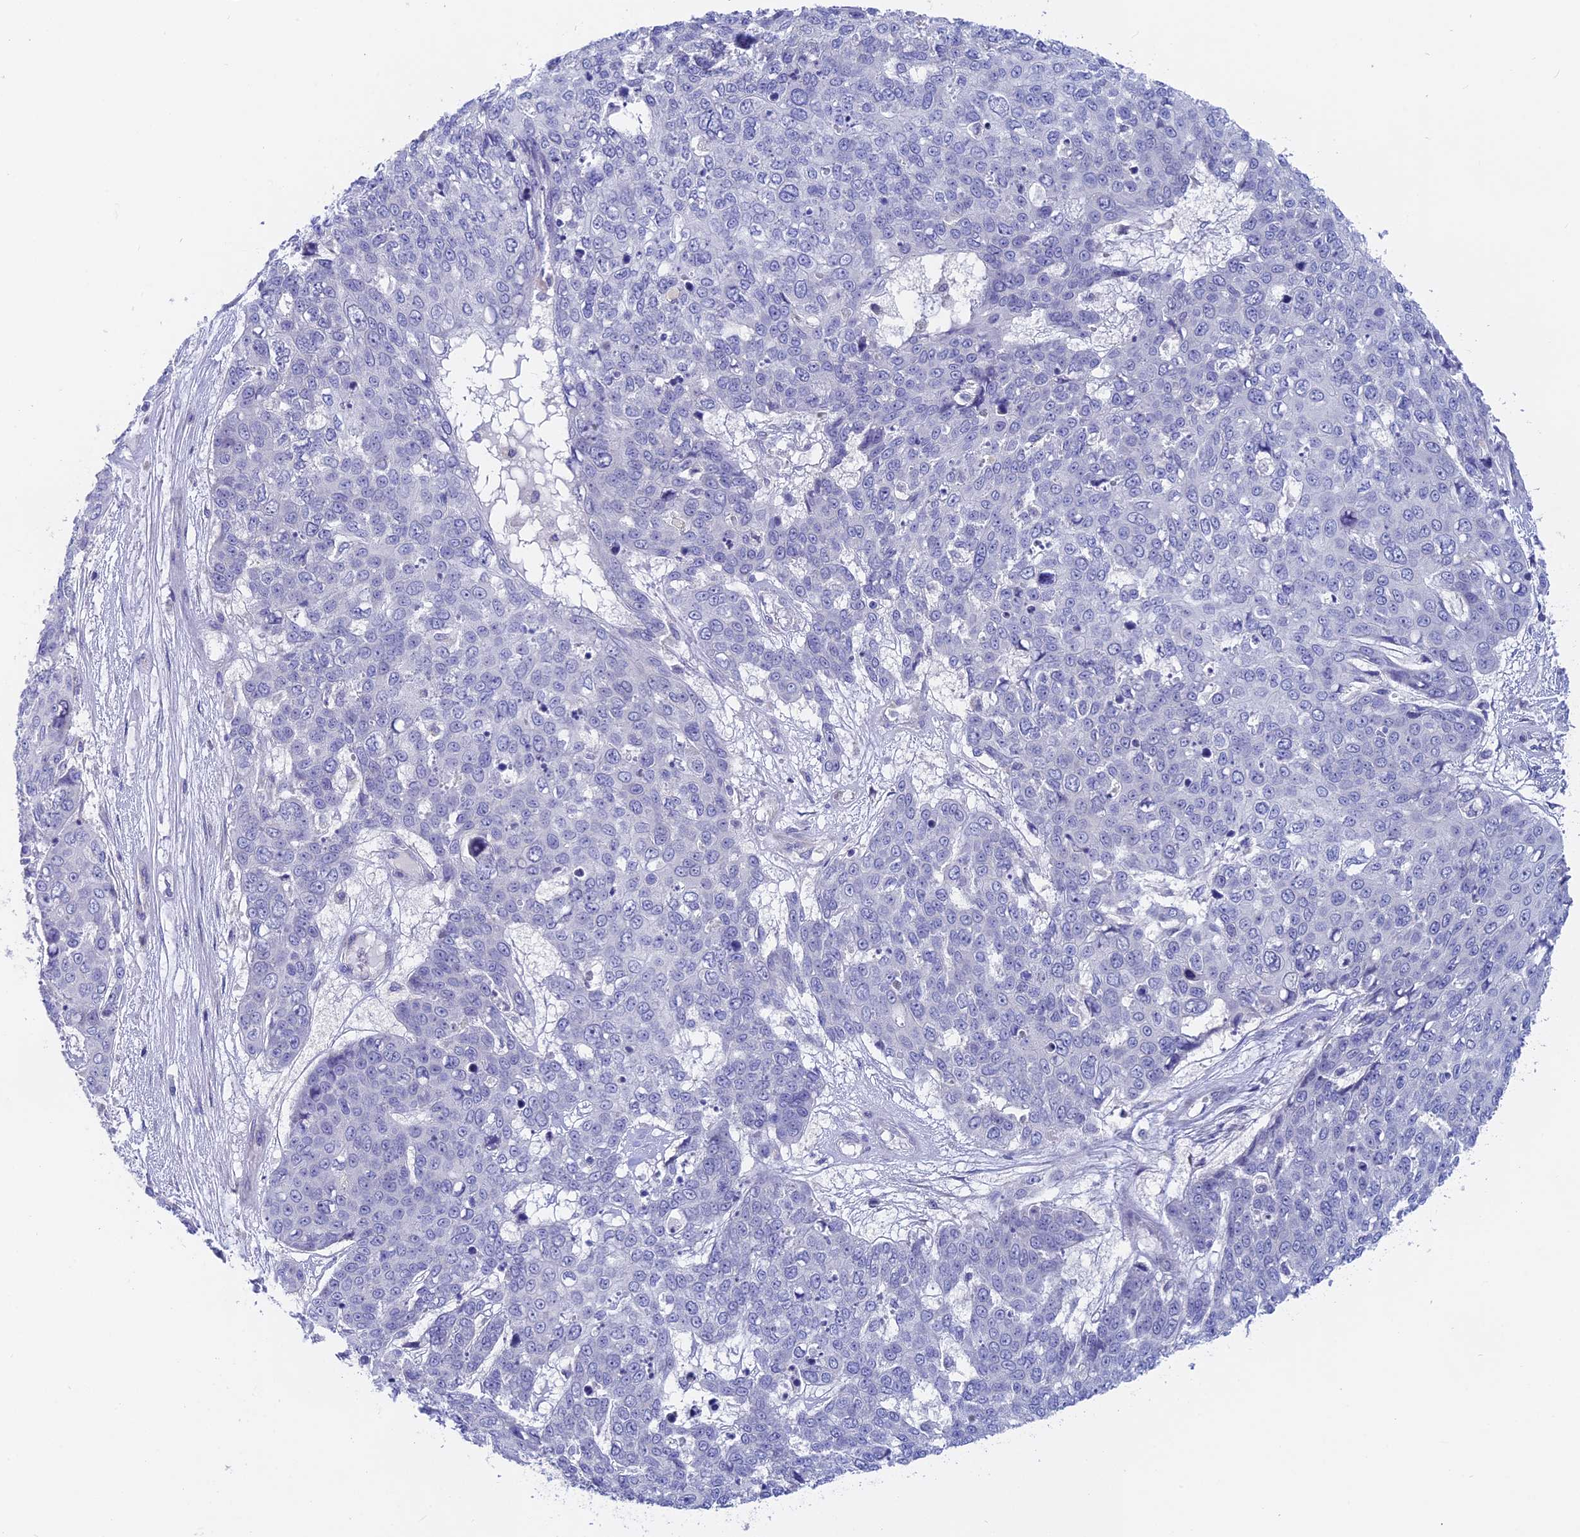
{"staining": {"intensity": "negative", "quantity": "none", "location": "none"}, "tissue": "skin cancer", "cell_type": "Tumor cells", "image_type": "cancer", "snomed": [{"axis": "morphology", "description": "Squamous cell carcinoma, NOS"}, {"axis": "topography", "description": "Skin"}], "caption": "DAB immunohistochemical staining of human skin squamous cell carcinoma reveals no significant expression in tumor cells.", "gene": "GLB1L", "patient": {"sex": "male", "age": 71}}